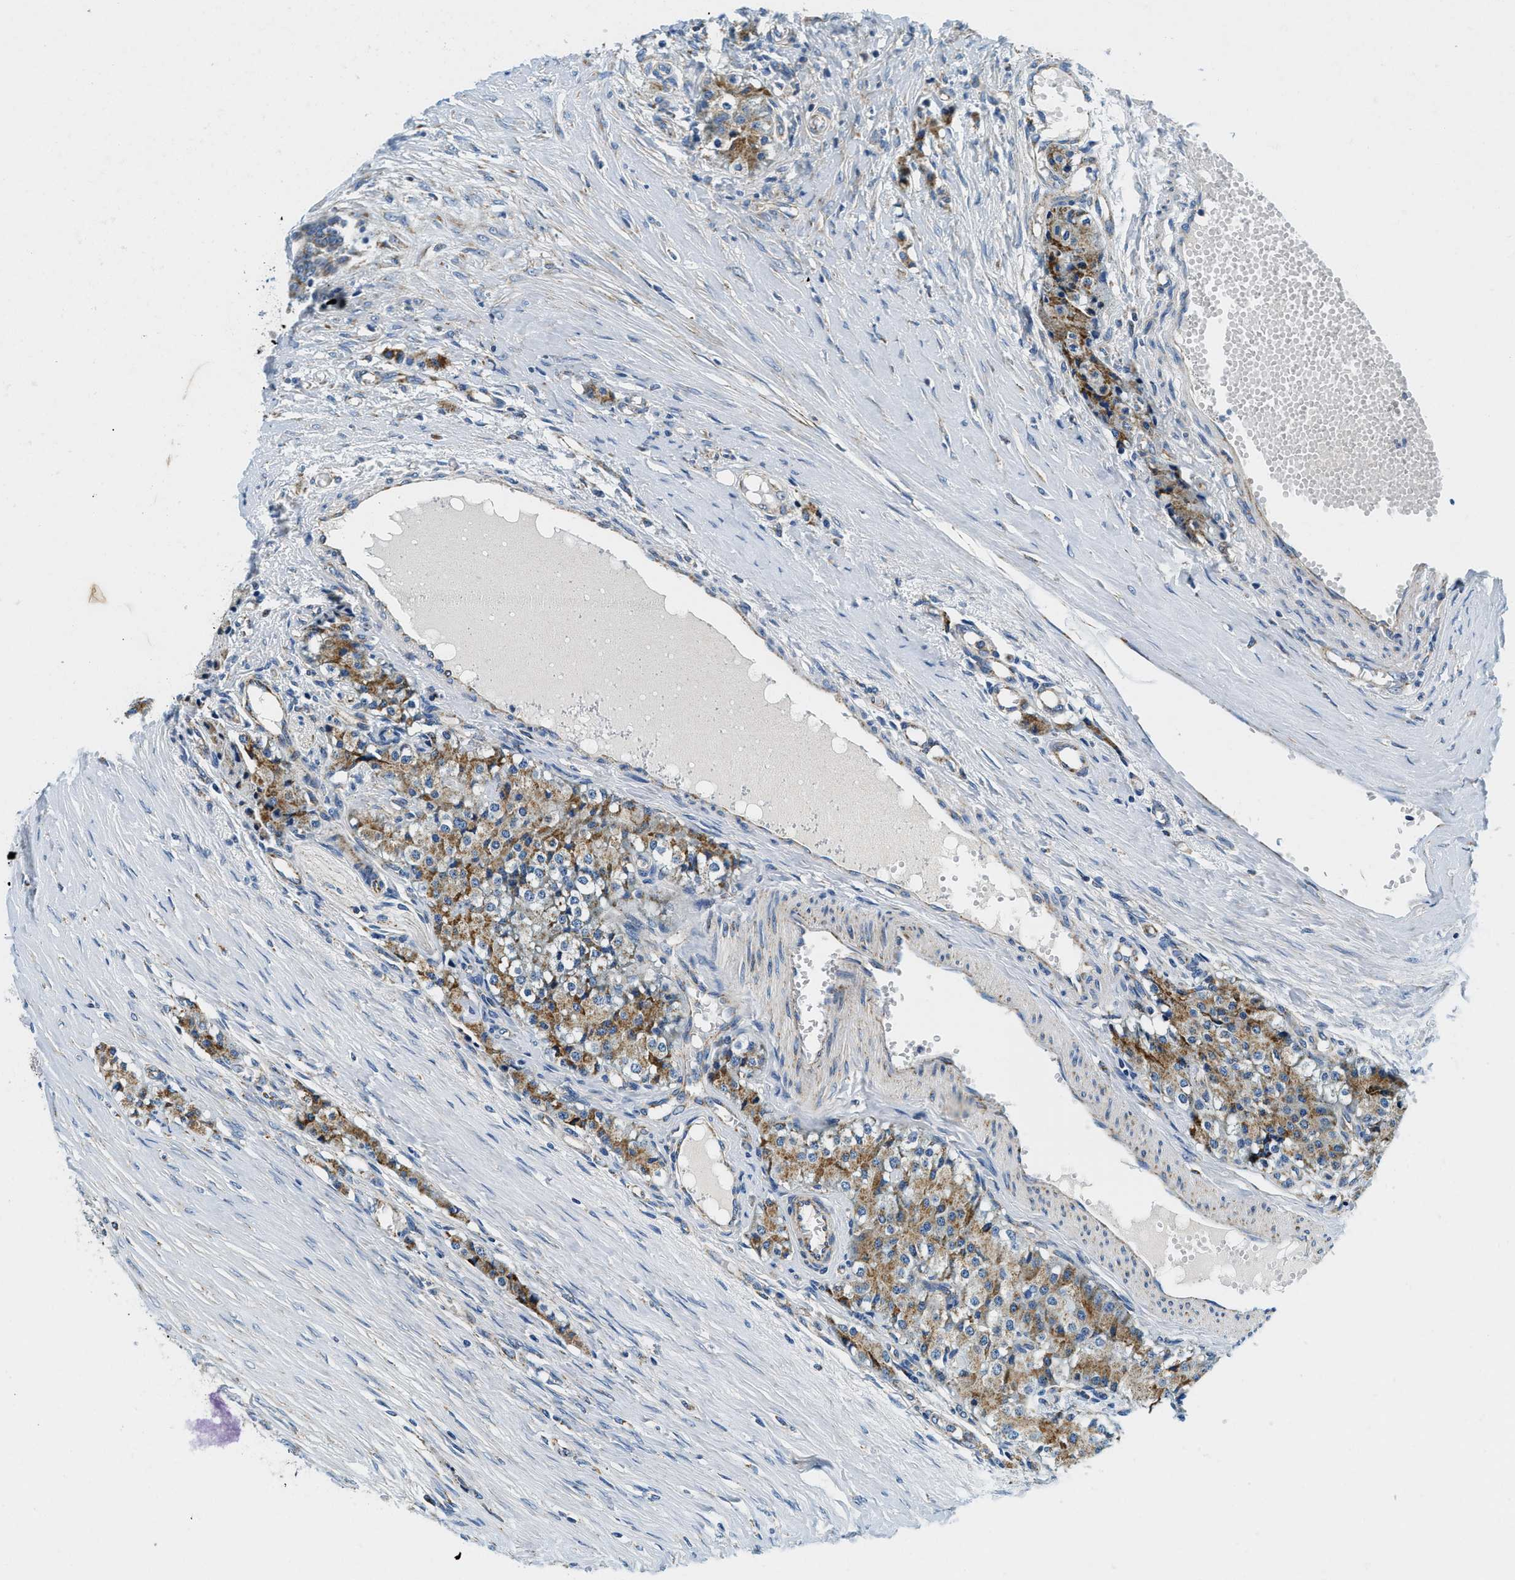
{"staining": {"intensity": "moderate", "quantity": ">75%", "location": "cytoplasmic/membranous"}, "tissue": "carcinoid", "cell_type": "Tumor cells", "image_type": "cancer", "snomed": [{"axis": "morphology", "description": "Carcinoid, malignant, NOS"}, {"axis": "topography", "description": "Colon"}], "caption": "This photomicrograph shows carcinoid stained with IHC to label a protein in brown. The cytoplasmic/membranous of tumor cells show moderate positivity for the protein. Nuclei are counter-stained blue.", "gene": "SAMD4B", "patient": {"sex": "female", "age": 52}}